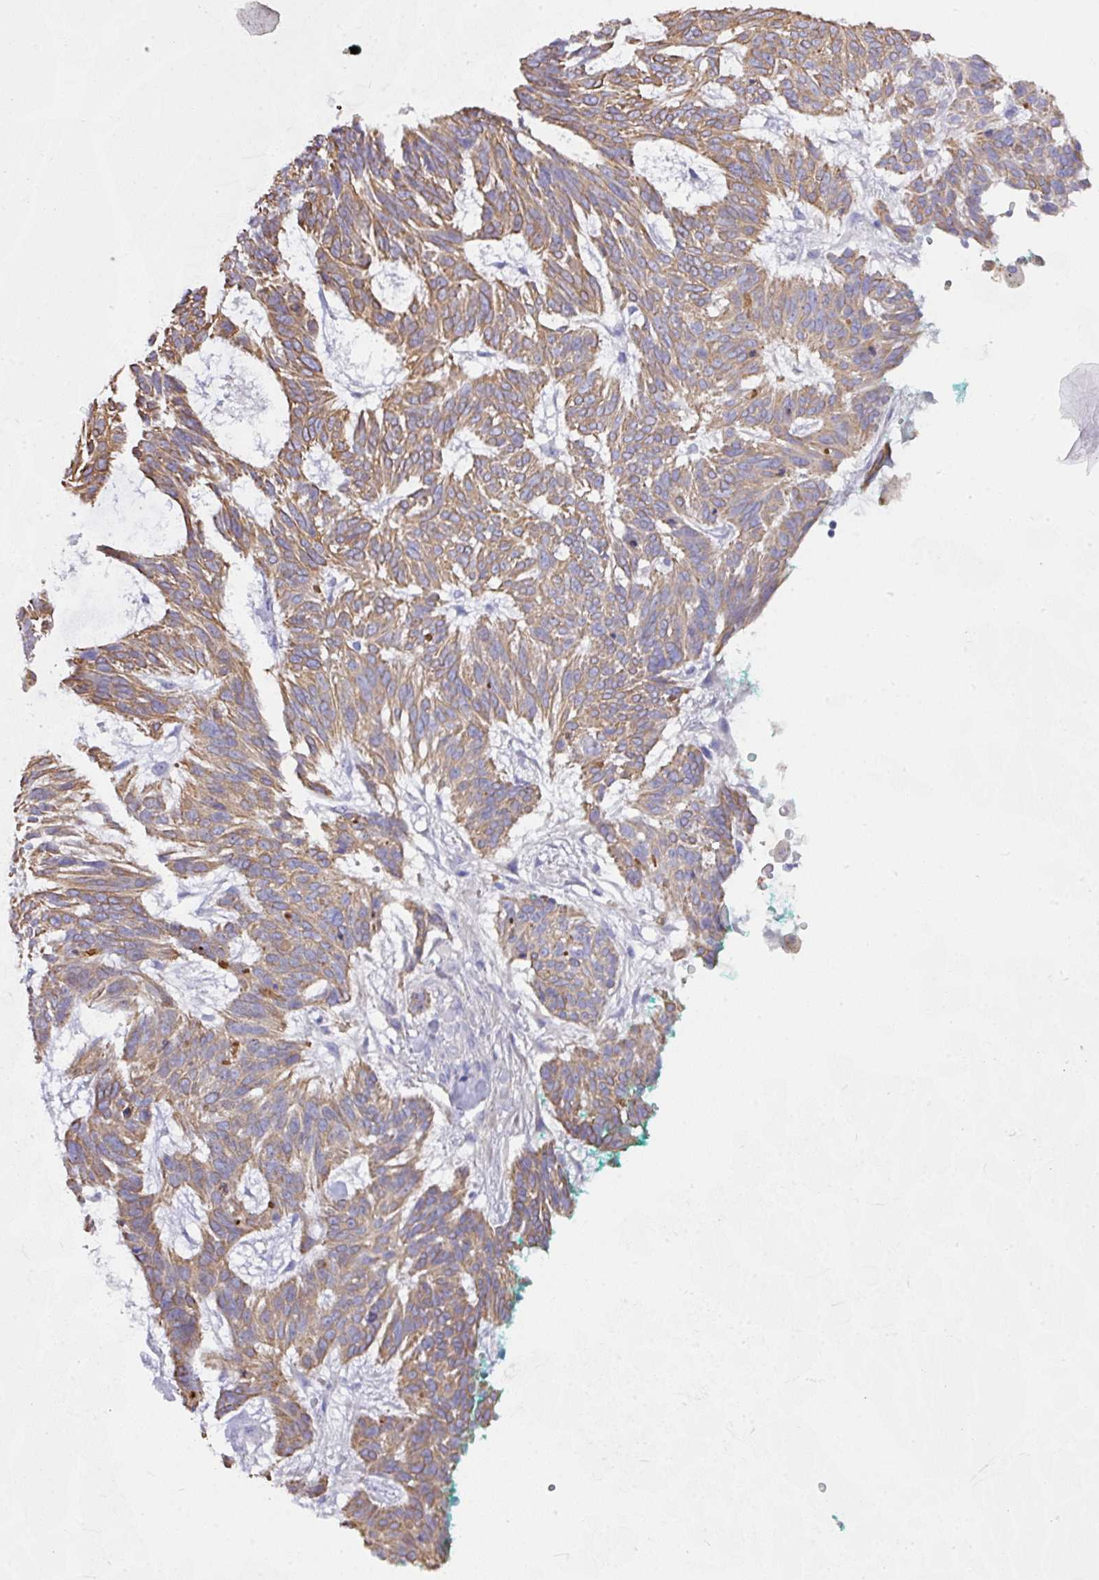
{"staining": {"intensity": "moderate", "quantity": ">75%", "location": "cytoplasmic/membranous"}, "tissue": "skin cancer", "cell_type": "Tumor cells", "image_type": "cancer", "snomed": [{"axis": "morphology", "description": "Basal cell carcinoma"}, {"axis": "topography", "description": "Skin"}], "caption": "Protein expression analysis of skin basal cell carcinoma displays moderate cytoplasmic/membranous expression in approximately >75% of tumor cells.", "gene": "TARM1", "patient": {"sex": "male", "age": 88}}